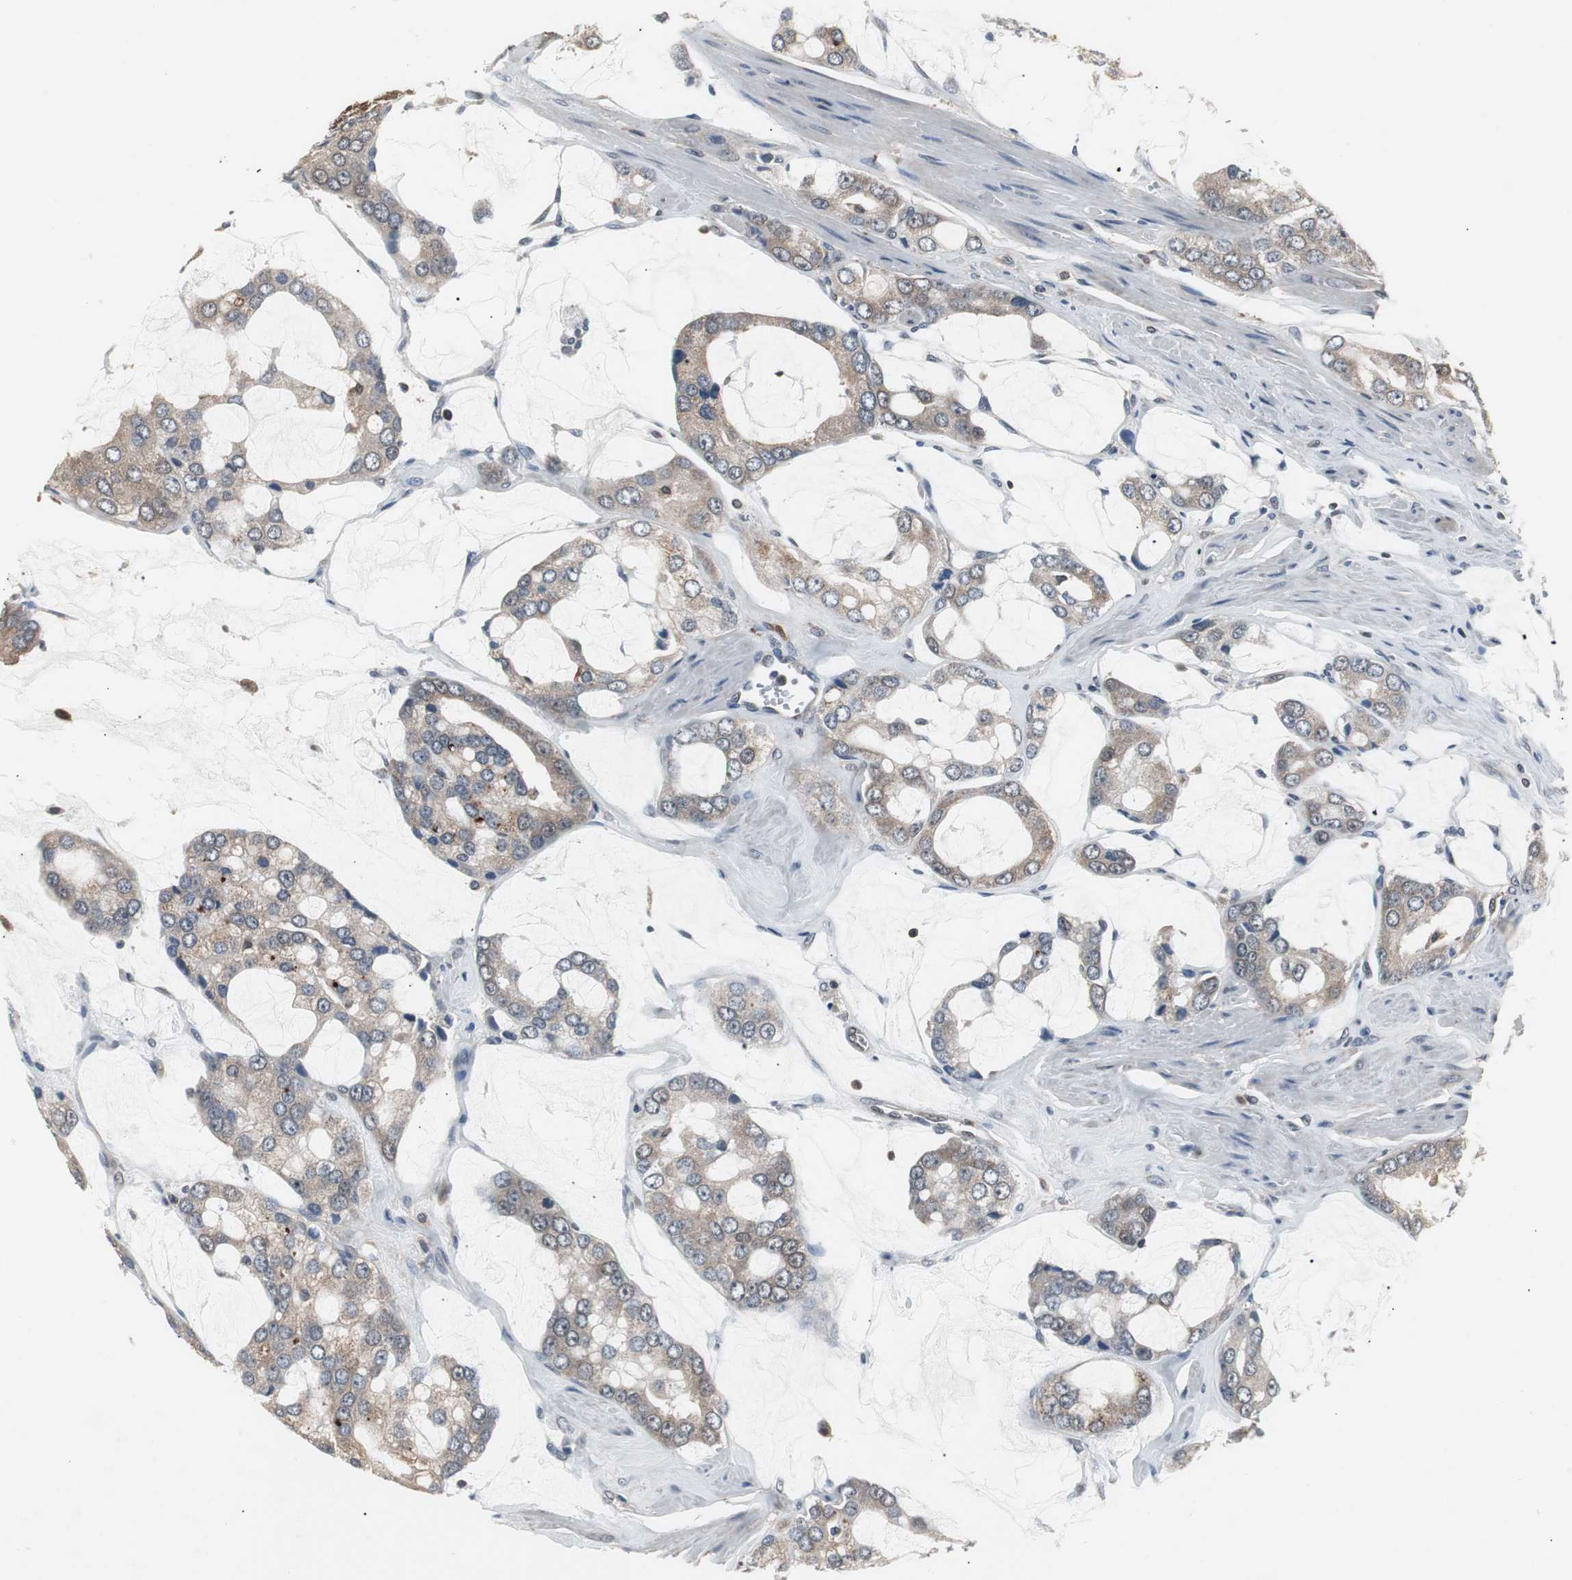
{"staining": {"intensity": "weak", "quantity": ">75%", "location": "cytoplasmic/membranous"}, "tissue": "prostate cancer", "cell_type": "Tumor cells", "image_type": "cancer", "snomed": [{"axis": "morphology", "description": "Adenocarcinoma, High grade"}, {"axis": "topography", "description": "Prostate"}], "caption": "DAB (3,3'-diaminobenzidine) immunohistochemical staining of human prostate cancer (adenocarcinoma (high-grade)) shows weak cytoplasmic/membranous protein positivity in about >75% of tumor cells.", "gene": "ZSCAN22", "patient": {"sex": "male", "age": 67}}